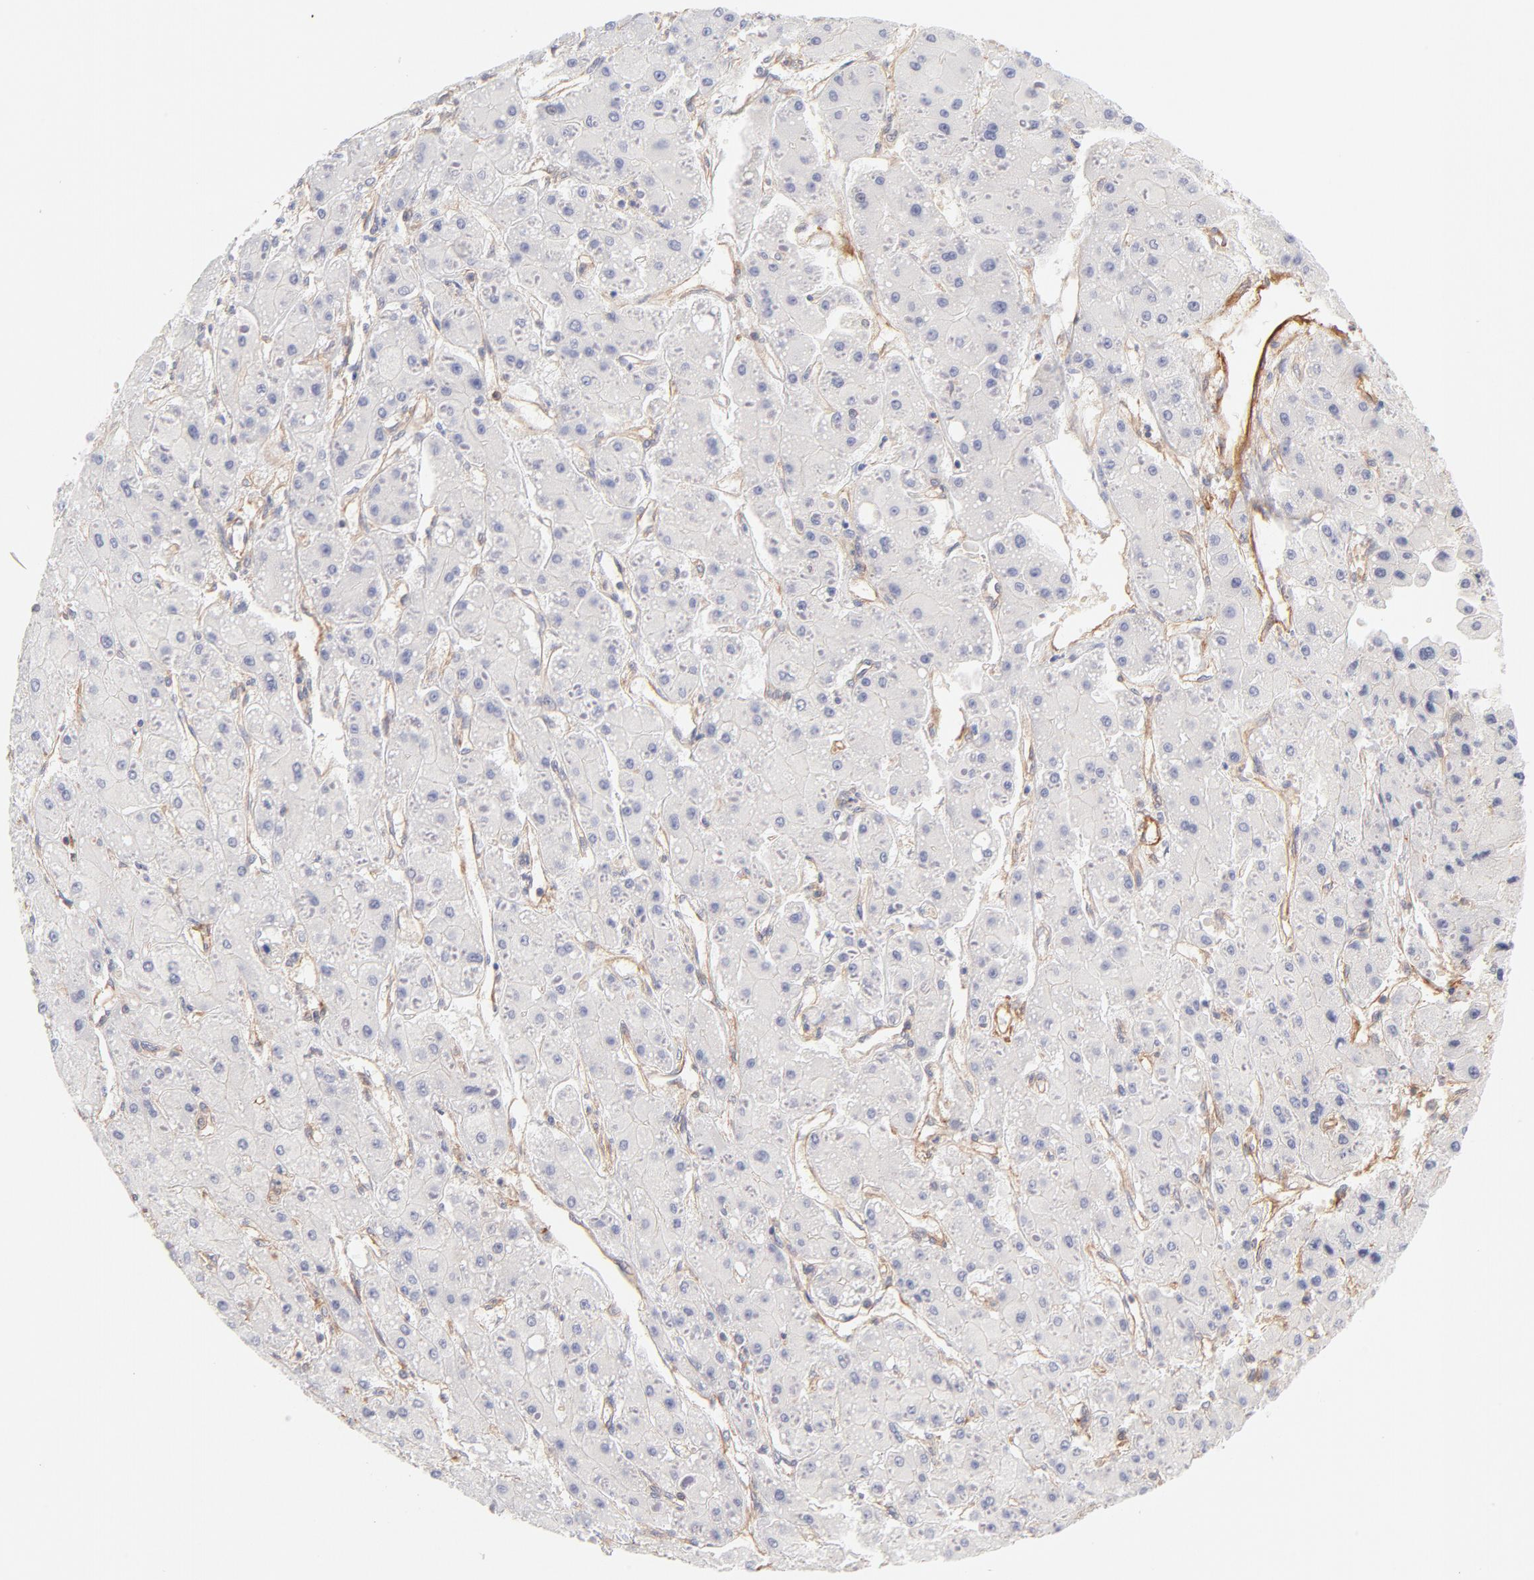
{"staining": {"intensity": "negative", "quantity": "none", "location": "none"}, "tissue": "liver cancer", "cell_type": "Tumor cells", "image_type": "cancer", "snomed": [{"axis": "morphology", "description": "Carcinoma, Hepatocellular, NOS"}, {"axis": "topography", "description": "Liver"}], "caption": "A micrograph of liver cancer (hepatocellular carcinoma) stained for a protein reveals no brown staining in tumor cells. (DAB (3,3'-diaminobenzidine) immunohistochemistry (IHC) visualized using brightfield microscopy, high magnification).", "gene": "LDLRAP1", "patient": {"sex": "female", "age": 52}}